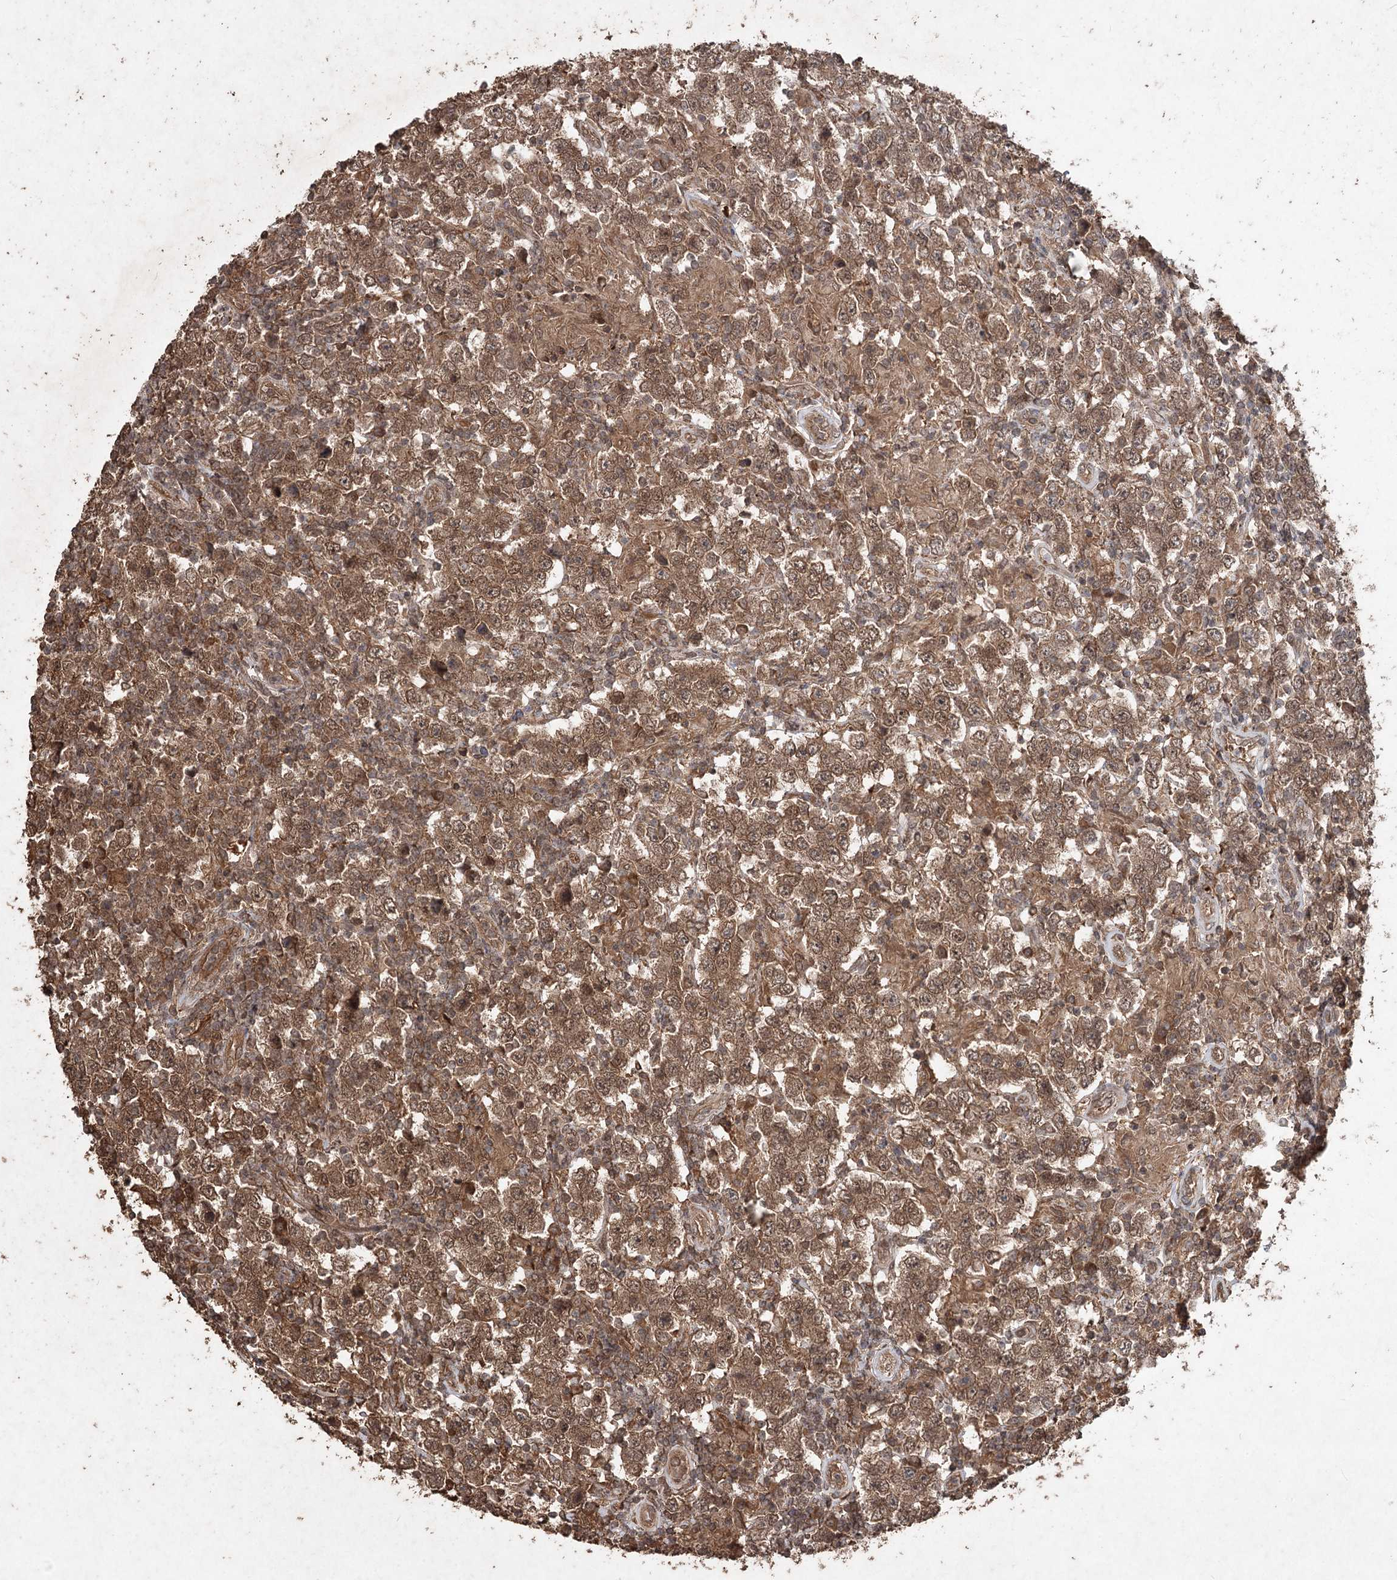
{"staining": {"intensity": "moderate", "quantity": ">75%", "location": "cytoplasmic/membranous,nuclear"}, "tissue": "testis cancer", "cell_type": "Tumor cells", "image_type": "cancer", "snomed": [{"axis": "morphology", "description": "Normal tissue, NOS"}, {"axis": "morphology", "description": "Urothelial carcinoma, High grade"}, {"axis": "morphology", "description": "Seminoma, NOS"}, {"axis": "morphology", "description": "Carcinoma, Embryonal, NOS"}, {"axis": "topography", "description": "Urinary bladder"}, {"axis": "topography", "description": "Testis"}], "caption": "Protein expression by IHC exhibits moderate cytoplasmic/membranous and nuclear expression in about >75% of tumor cells in testis cancer (embryonal carcinoma).", "gene": "FBXO7", "patient": {"sex": "male", "age": 41}}